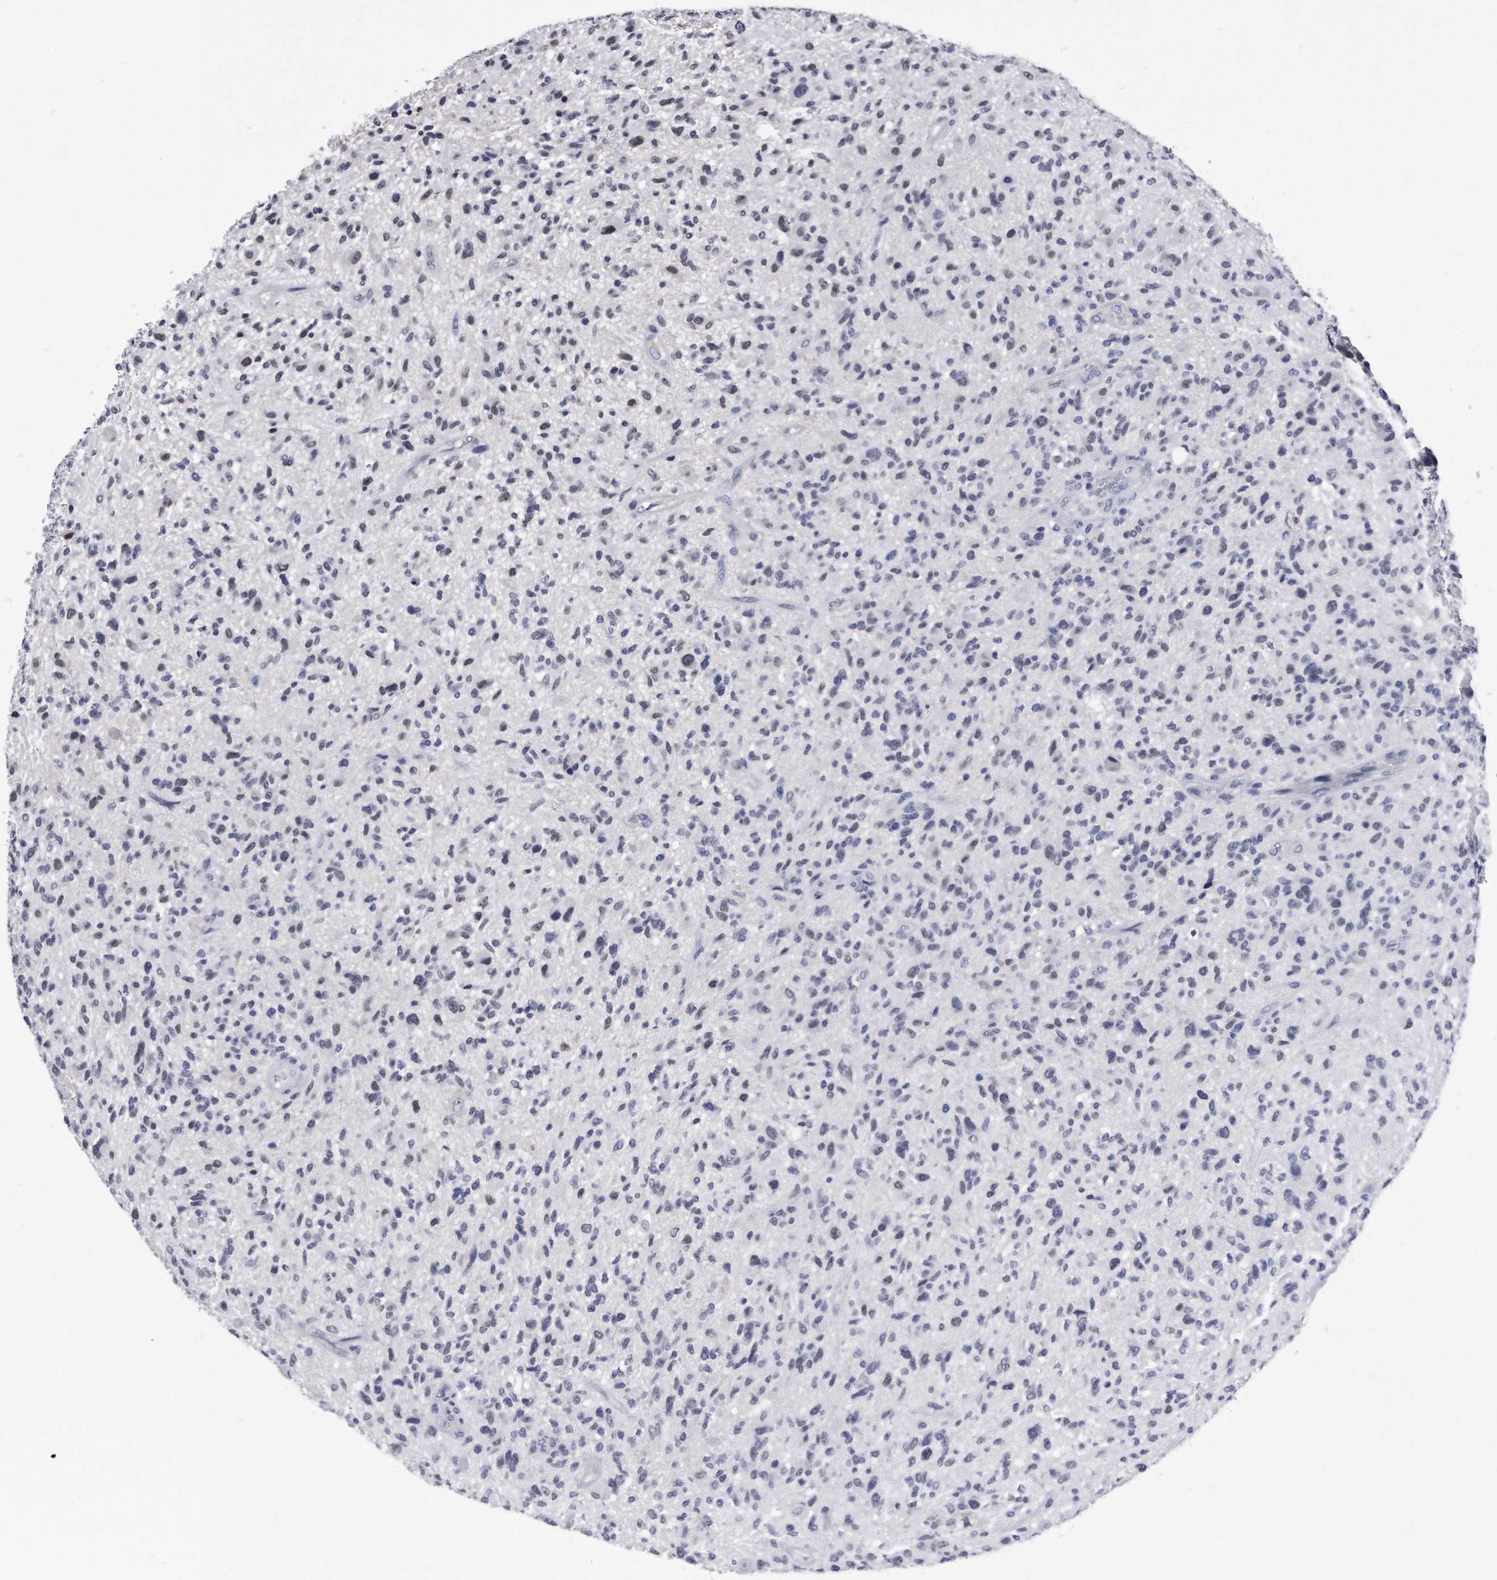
{"staining": {"intensity": "negative", "quantity": "none", "location": "none"}, "tissue": "glioma", "cell_type": "Tumor cells", "image_type": "cancer", "snomed": [{"axis": "morphology", "description": "Glioma, malignant, High grade"}, {"axis": "topography", "description": "Brain"}], "caption": "This photomicrograph is of high-grade glioma (malignant) stained with immunohistochemistry to label a protein in brown with the nuclei are counter-stained blue. There is no positivity in tumor cells.", "gene": "KCTD8", "patient": {"sex": "male", "age": 47}}